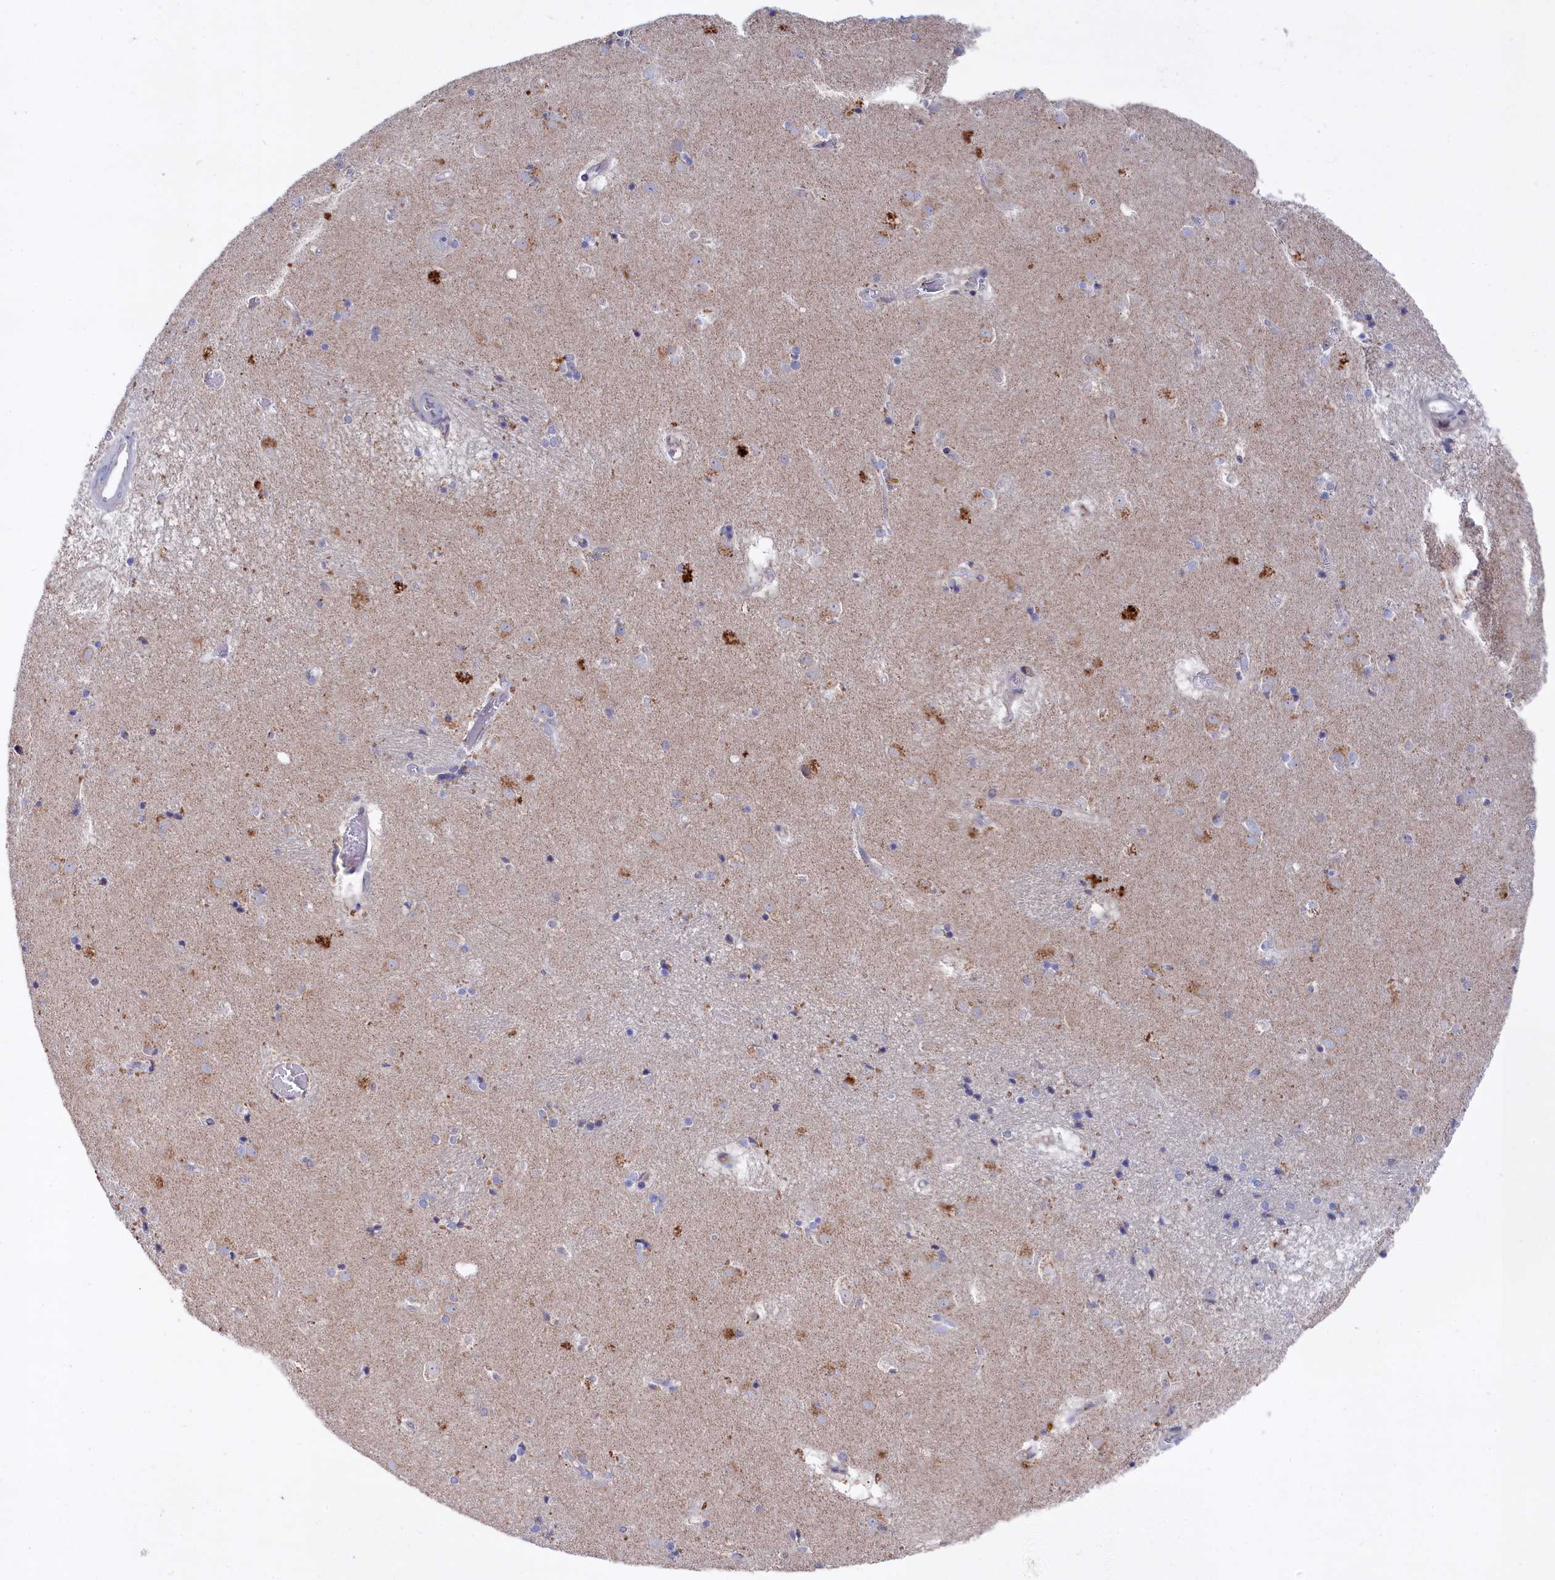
{"staining": {"intensity": "negative", "quantity": "none", "location": "none"}, "tissue": "caudate", "cell_type": "Glial cells", "image_type": "normal", "snomed": [{"axis": "morphology", "description": "Normal tissue, NOS"}, {"axis": "topography", "description": "Lateral ventricle wall"}], "caption": "Glial cells show no significant positivity in benign caudate. (DAB (3,3'-diaminobenzidine) IHC with hematoxylin counter stain).", "gene": "GPR108", "patient": {"sex": "male", "age": 70}}